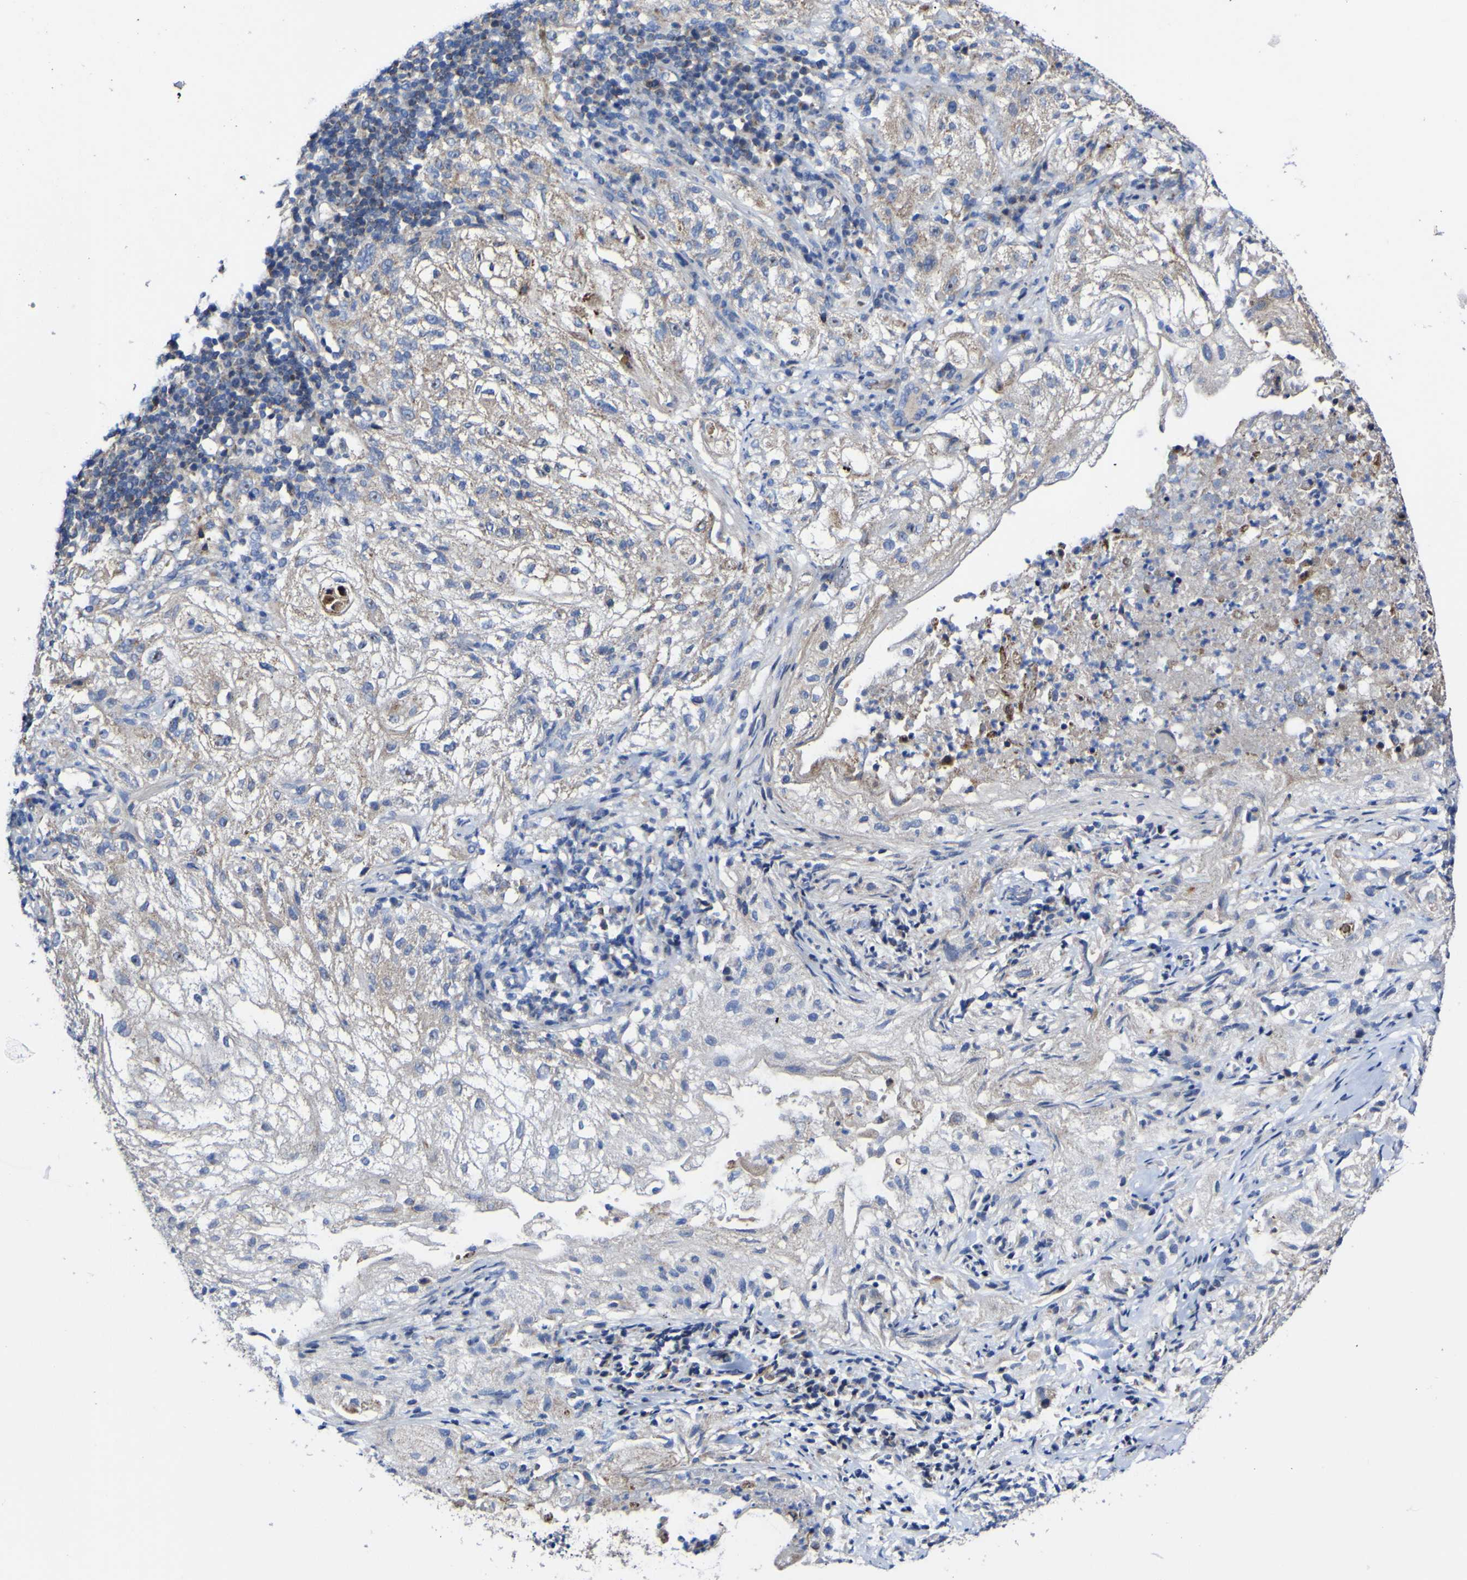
{"staining": {"intensity": "weak", "quantity": "25%-75%", "location": "cytoplasmic/membranous"}, "tissue": "lung cancer", "cell_type": "Tumor cells", "image_type": "cancer", "snomed": [{"axis": "morphology", "description": "Inflammation, NOS"}, {"axis": "morphology", "description": "Squamous cell carcinoma, NOS"}, {"axis": "topography", "description": "Lymph node"}, {"axis": "topography", "description": "Soft tissue"}, {"axis": "topography", "description": "Lung"}], "caption": "A photomicrograph showing weak cytoplasmic/membranous expression in about 25%-75% of tumor cells in lung squamous cell carcinoma, as visualized by brown immunohistochemical staining.", "gene": "CCDC90B", "patient": {"sex": "male", "age": 66}}